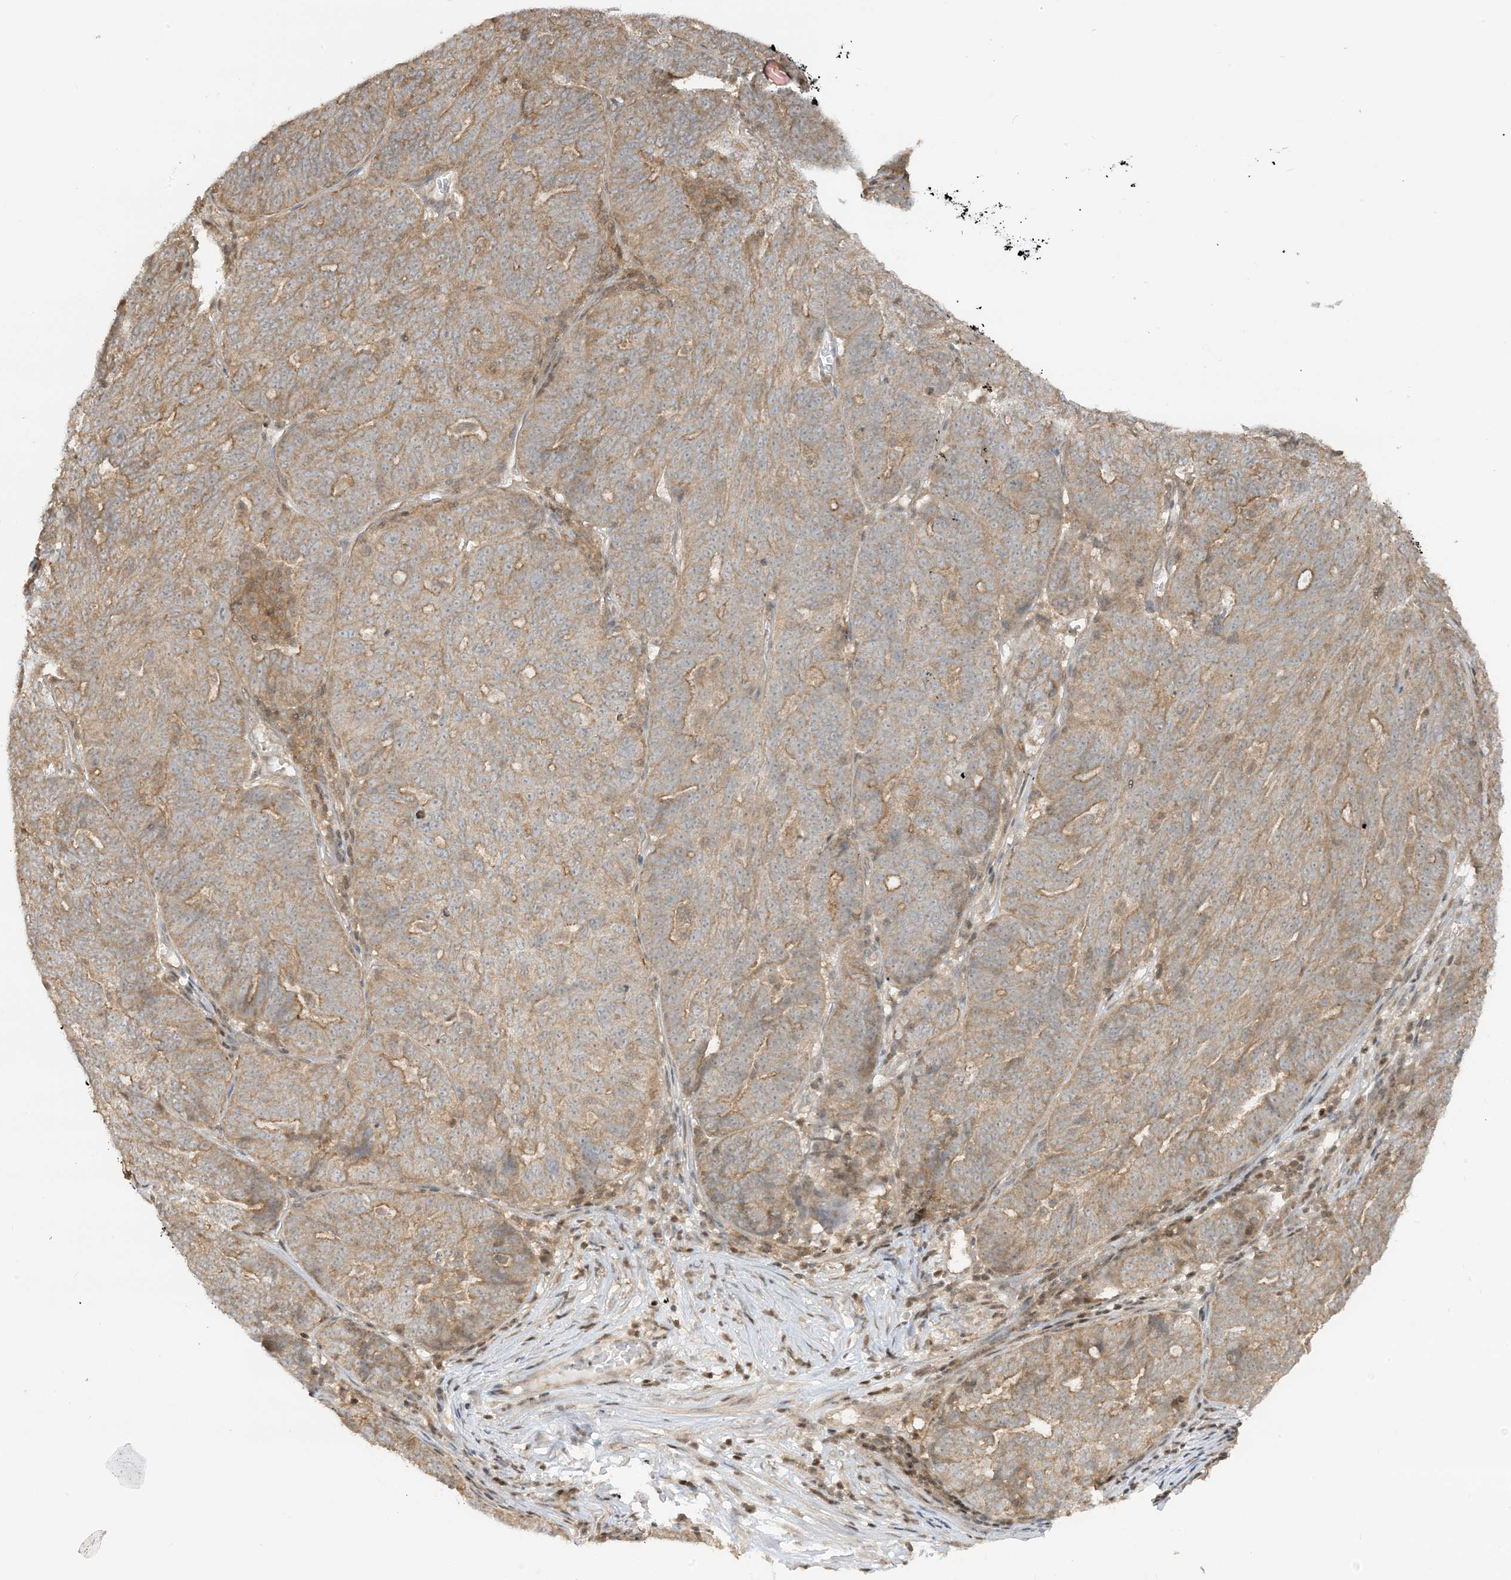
{"staining": {"intensity": "weak", "quantity": "25%-75%", "location": "cytoplasmic/membranous"}, "tissue": "ovarian cancer", "cell_type": "Tumor cells", "image_type": "cancer", "snomed": [{"axis": "morphology", "description": "Cystadenocarcinoma, serous, NOS"}, {"axis": "topography", "description": "Ovary"}], "caption": "An image showing weak cytoplasmic/membranous staining in about 25%-75% of tumor cells in ovarian cancer, as visualized by brown immunohistochemical staining.", "gene": "PPP1R7", "patient": {"sex": "female", "age": 59}}